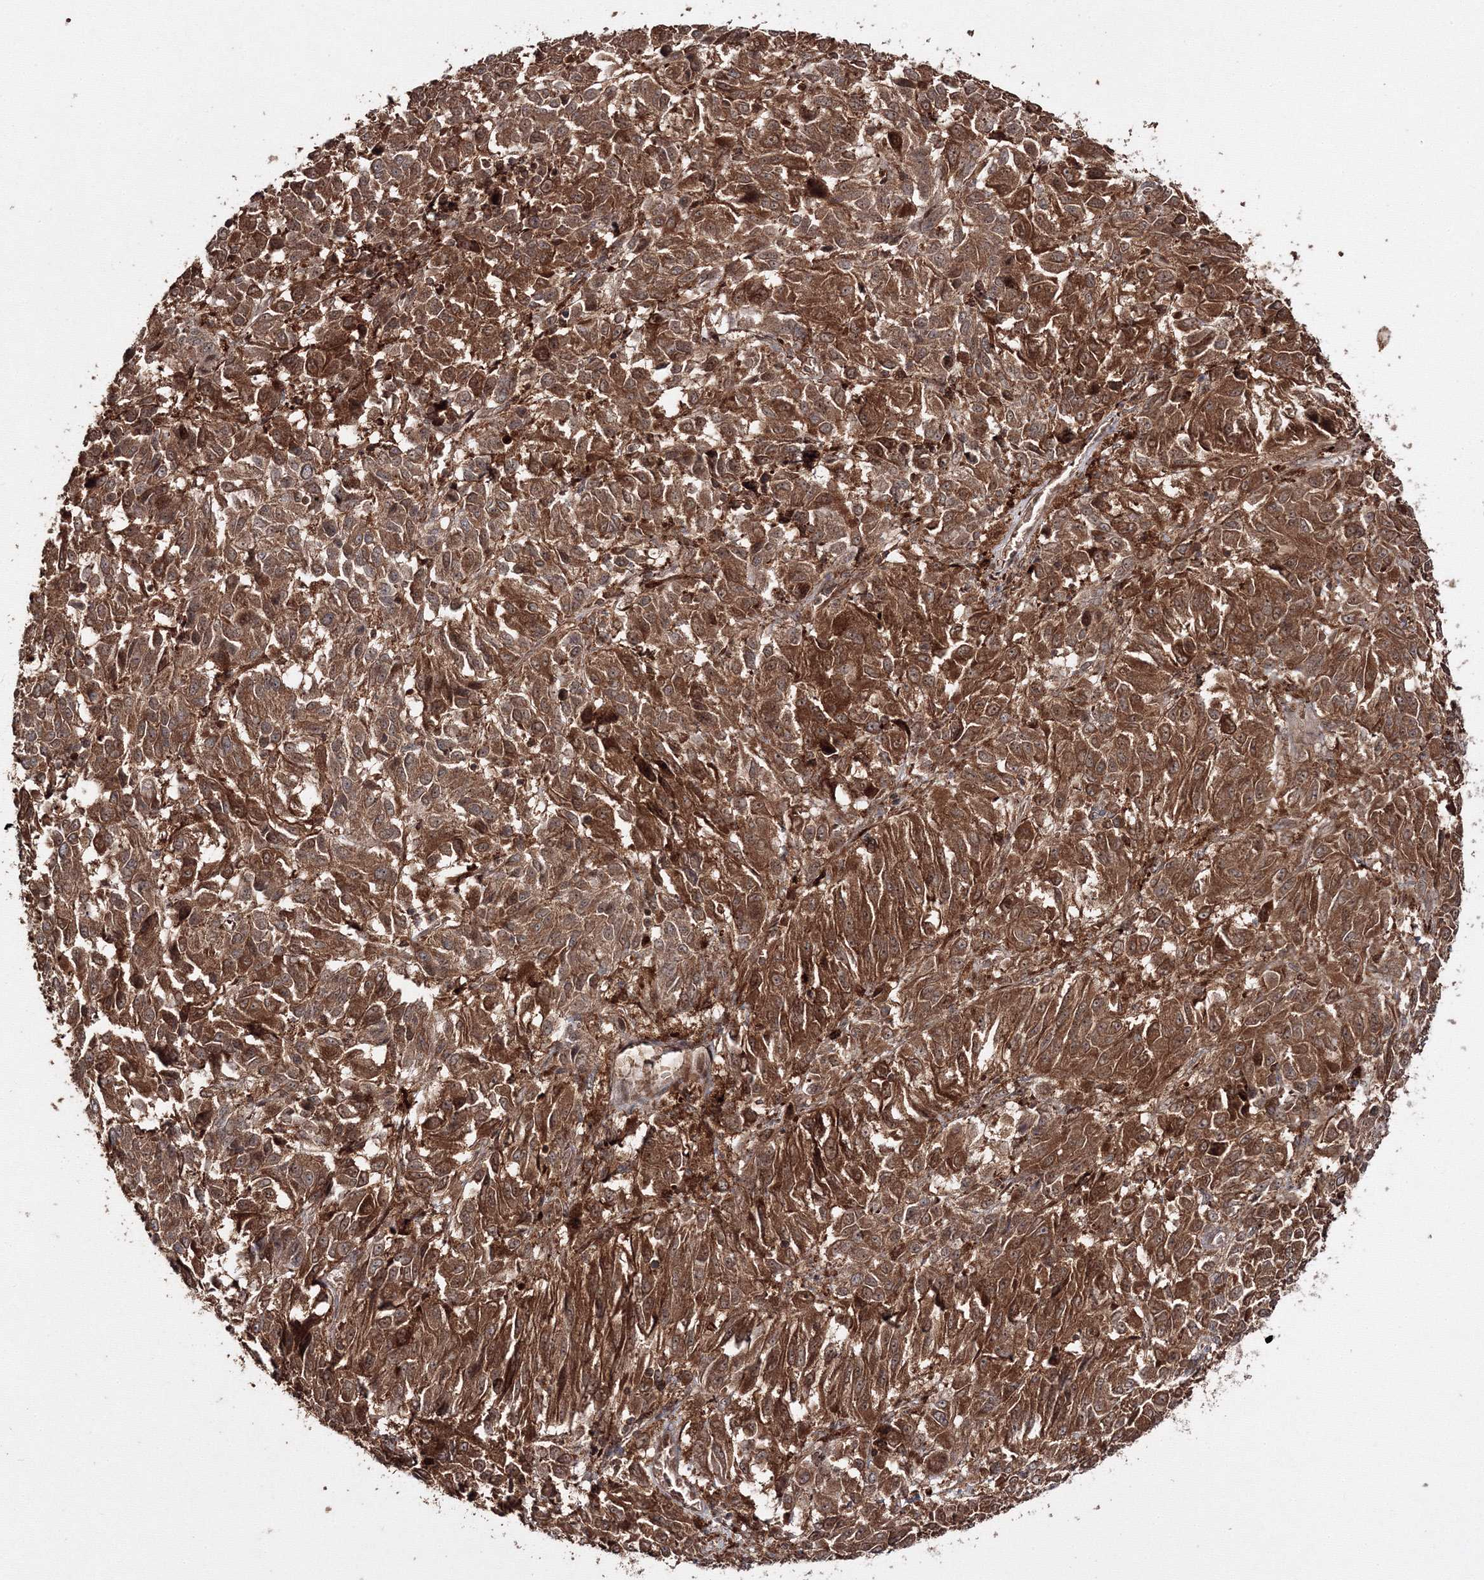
{"staining": {"intensity": "strong", "quantity": ">75%", "location": "cytoplasmic/membranous"}, "tissue": "melanoma", "cell_type": "Tumor cells", "image_type": "cancer", "snomed": [{"axis": "morphology", "description": "Malignant melanoma, Metastatic site"}, {"axis": "topography", "description": "Lung"}], "caption": "A histopathology image showing strong cytoplasmic/membranous expression in approximately >75% of tumor cells in malignant melanoma (metastatic site), as visualized by brown immunohistochemical staining.", "gene": "DDO", "patient": {"sex": "male", "age": 64}}